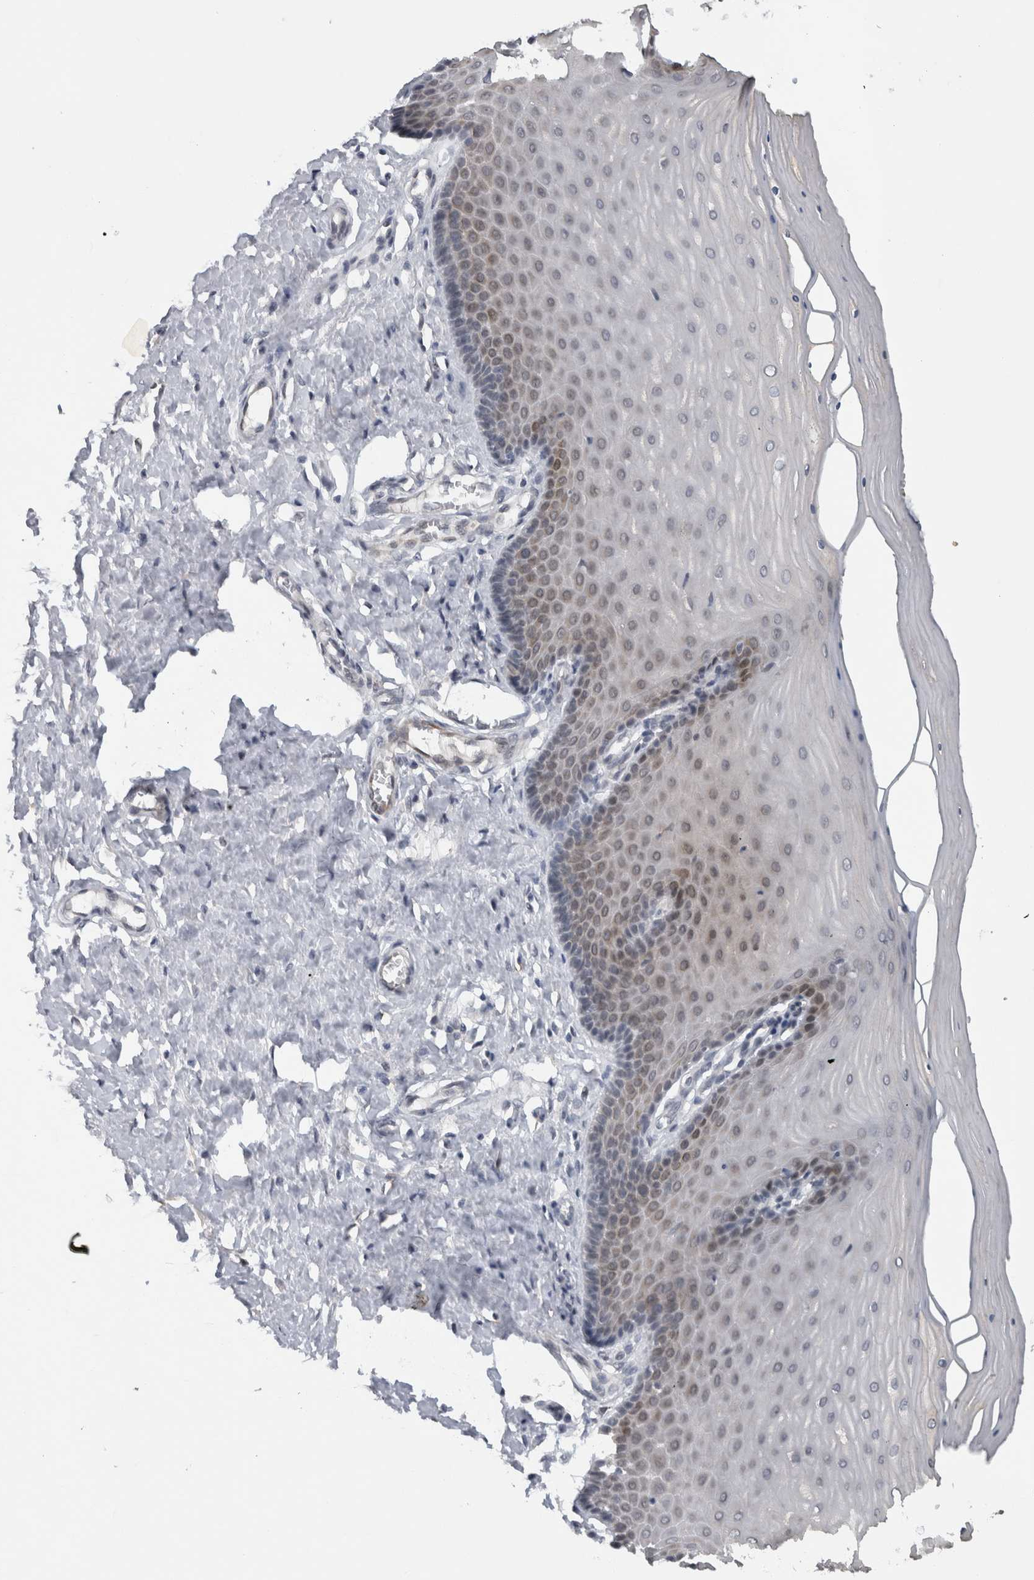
{"staining": {"intensity": "moderate", "quantity": "<25%", "location": "cytoplasmic/membranous"}, "tissue": "cervix", "cell_type": "Squamous epithelial cells", "image_type": "normal", "snomed": [{"axis": "morphology", "description": "Normal tissue, NOS"}, {"axis": "topography", "description": "Cervix"}], "caption": "This is a micrograph of immunohistochemistry (IHC) staining of unremarkable cervix, which shows moderate expression in the cytoplasmic/membranous of squamous epithelial cells.", "gene": "PRXL2A", "patient": {"sex": "female", "age": 55}}